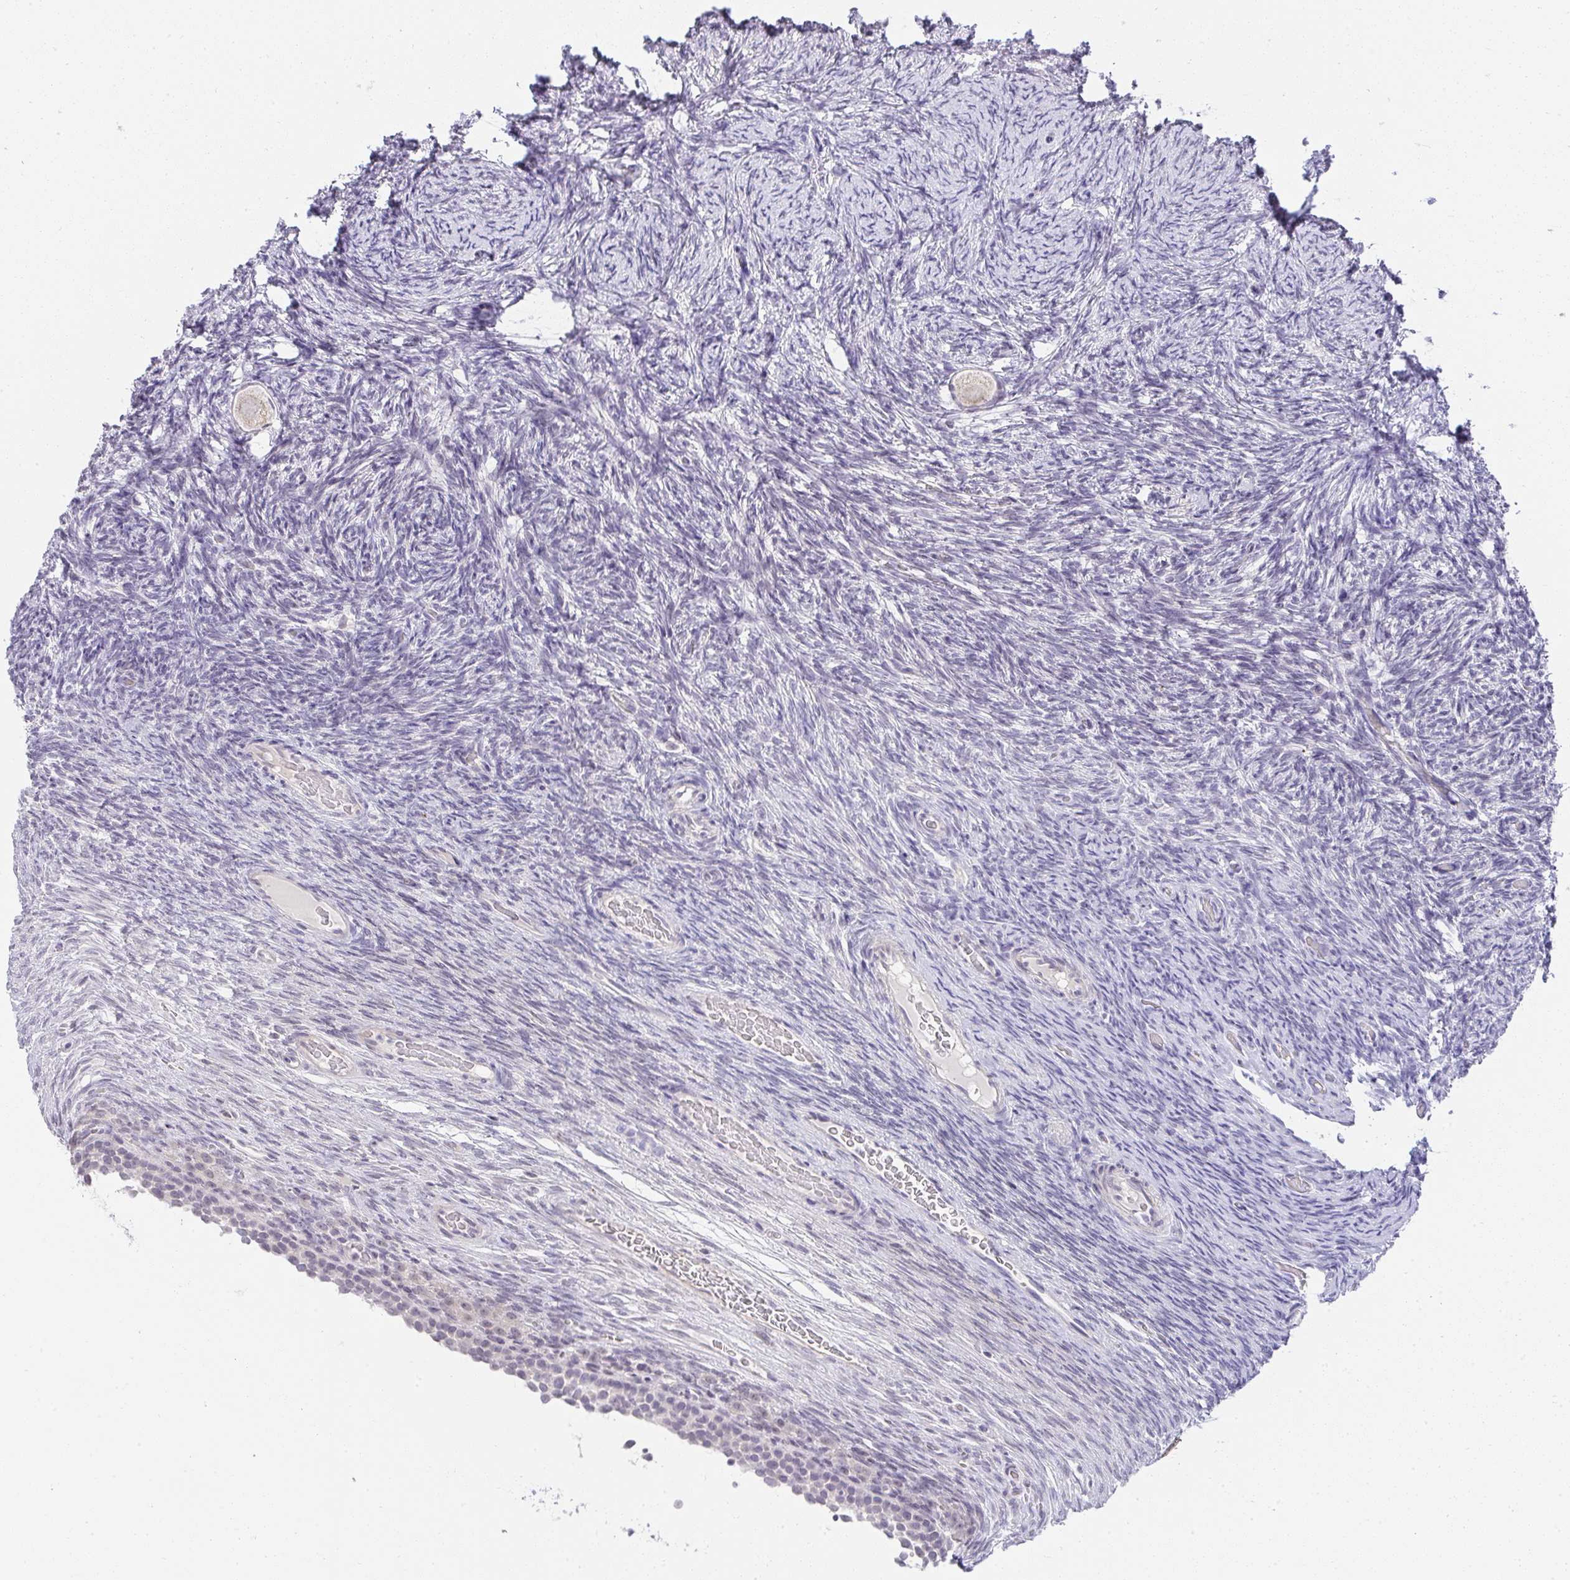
{"staining": {"intensity": "negative", "quantity": "none", "location": "none"}, "tissue": "ovary", "cell_type": "Follicle cells", "image_type": "normal", "snomed": [{"axis": "morphology", "description": "Normal tissue, NOS"}, {"axis": "topography", "description": "Ovary"}], "caption": "DAB immunohistochemical staining of benign ovary displays no significant positivity in follicle cells. (IHC, brightfield microscopy, high magnification).", "gene": "CACNA1S", "patient": {"sex": "female", "age": 34}}